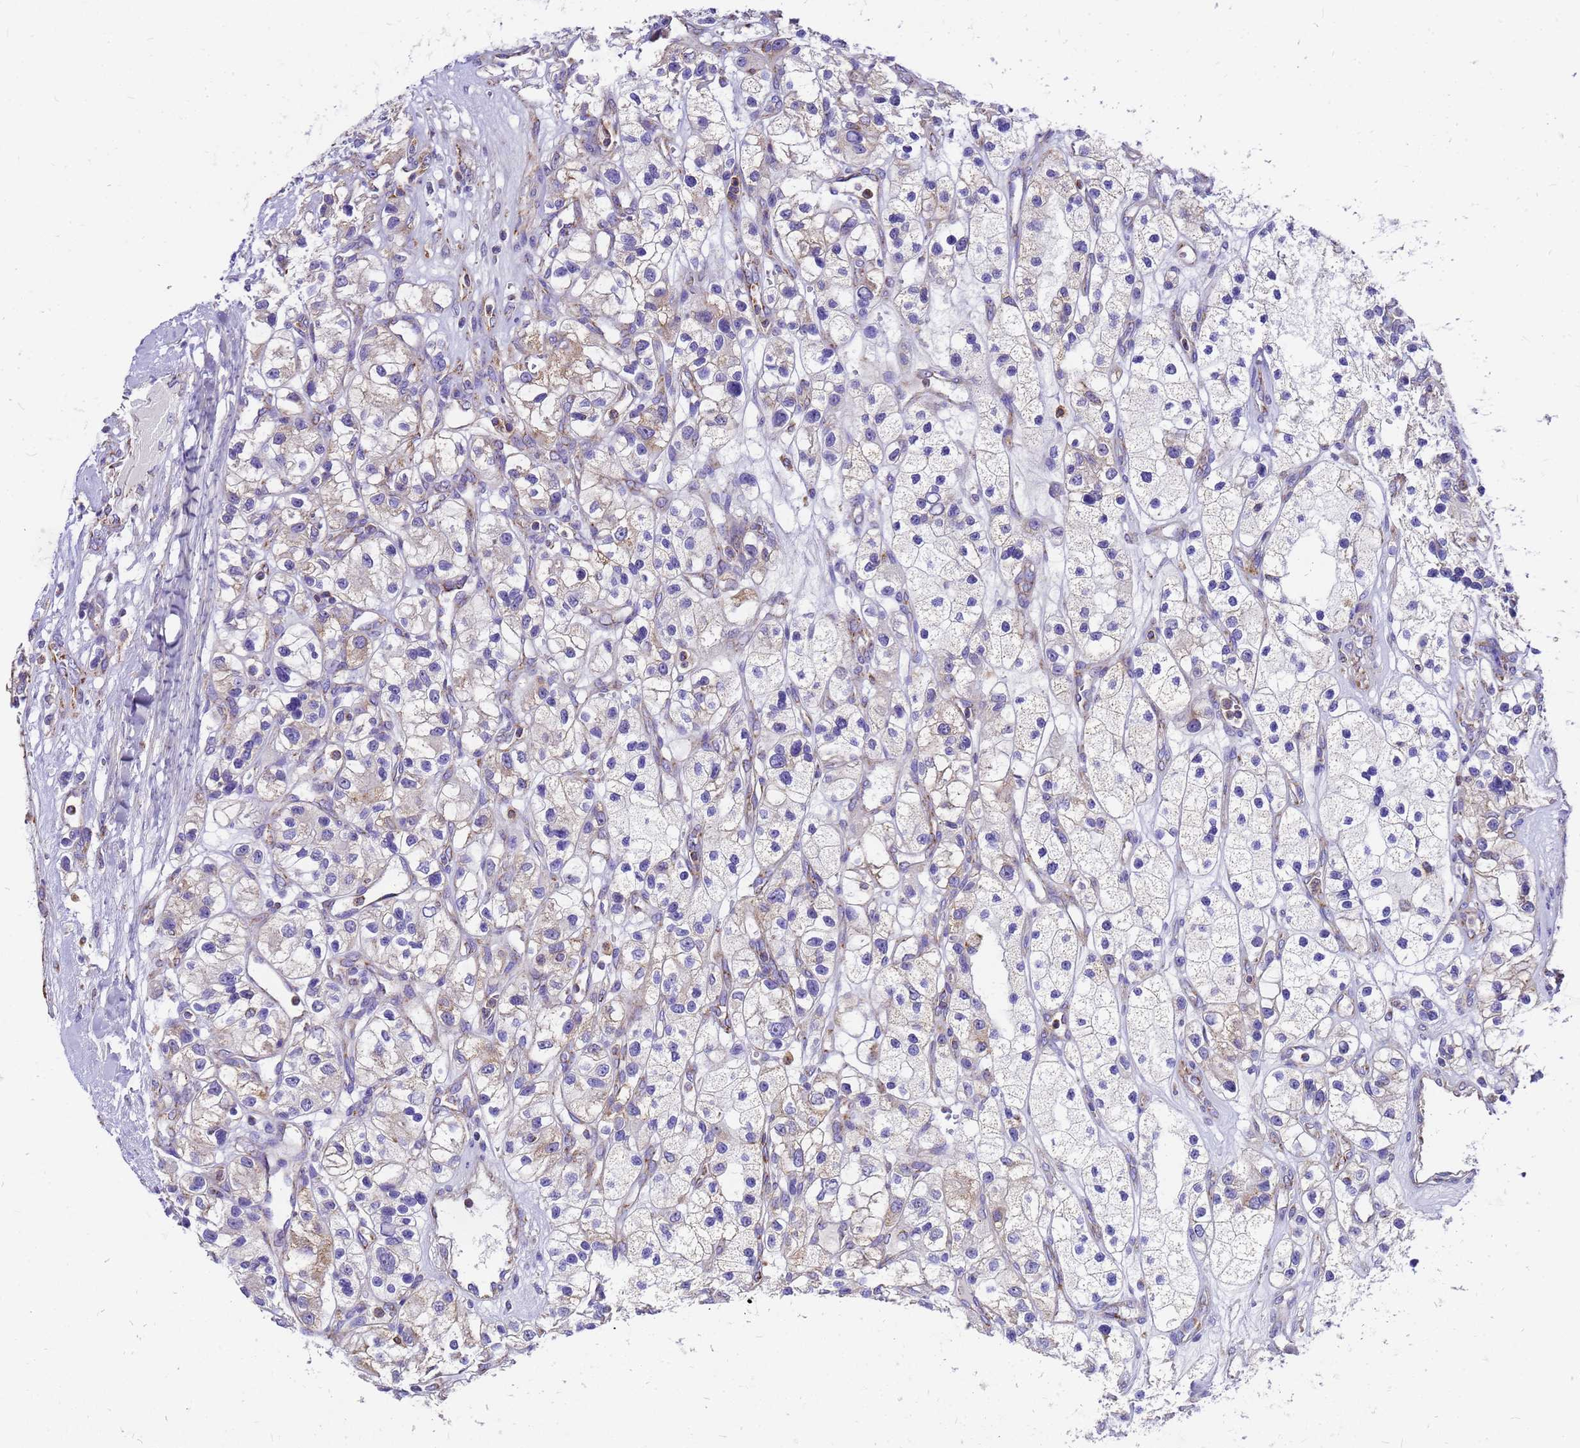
{"staining": {"intensity": "moderate", "quantity": "<25%", "location": "cytoplasmic/membranous"}, "tissue": "renal cancer", "cell_type": "Tumor cells", "image_type": "cancer", "snomed": [{"axis": "morphology", "description": "Adenocarcinoma, NOS"}, {"axis": "topography", "description": "Kidney"}], "caption": "This is a micrograph of IHC staining of renal cancer, which shows moderate positivity in the cytoplasmic/membranous of tumor cells.", "gene": "MRPS26", "patient": {"sex": "female", "age": 57}}